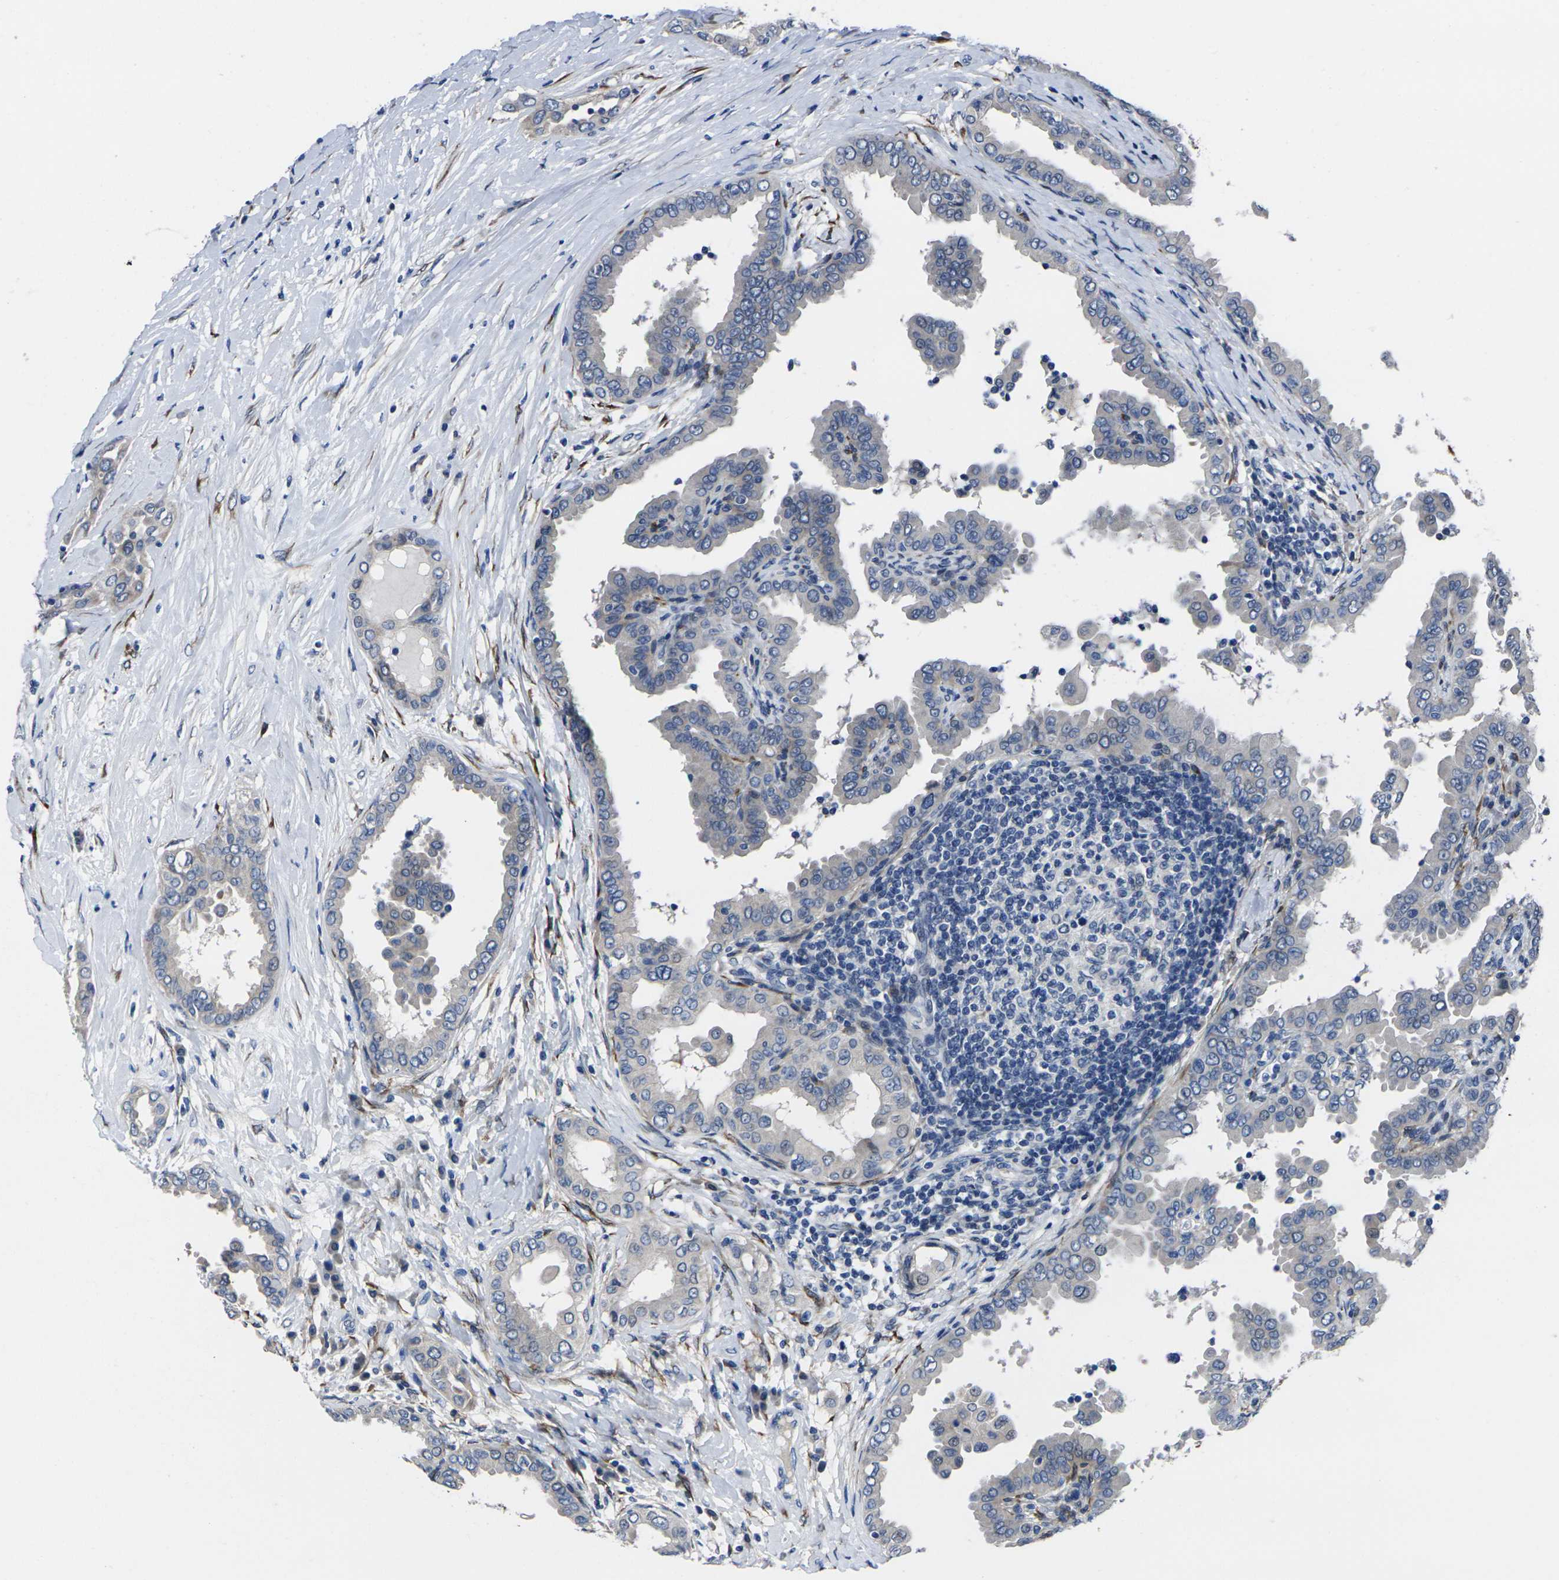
{"staining": {"intensity": "negative", "quantity": "none", "location": "none"}, "tissue": "thyroid cancer", "cell_type": "Tumor cells", "image_type": "cancer", "snomed": [{"axis": "morphology", "description": "Papillary adenocarcinoma, NOS"}, {"axis": "topography", "description": "Thyroid gland"}], "caption": "Thyroid papillary adenocarcinoma was stained to show a protein in brown. There is no significant positivity in tumor cells.", "gene": "CYP2C8", "patient": {"sex": "male", "age": 33}}